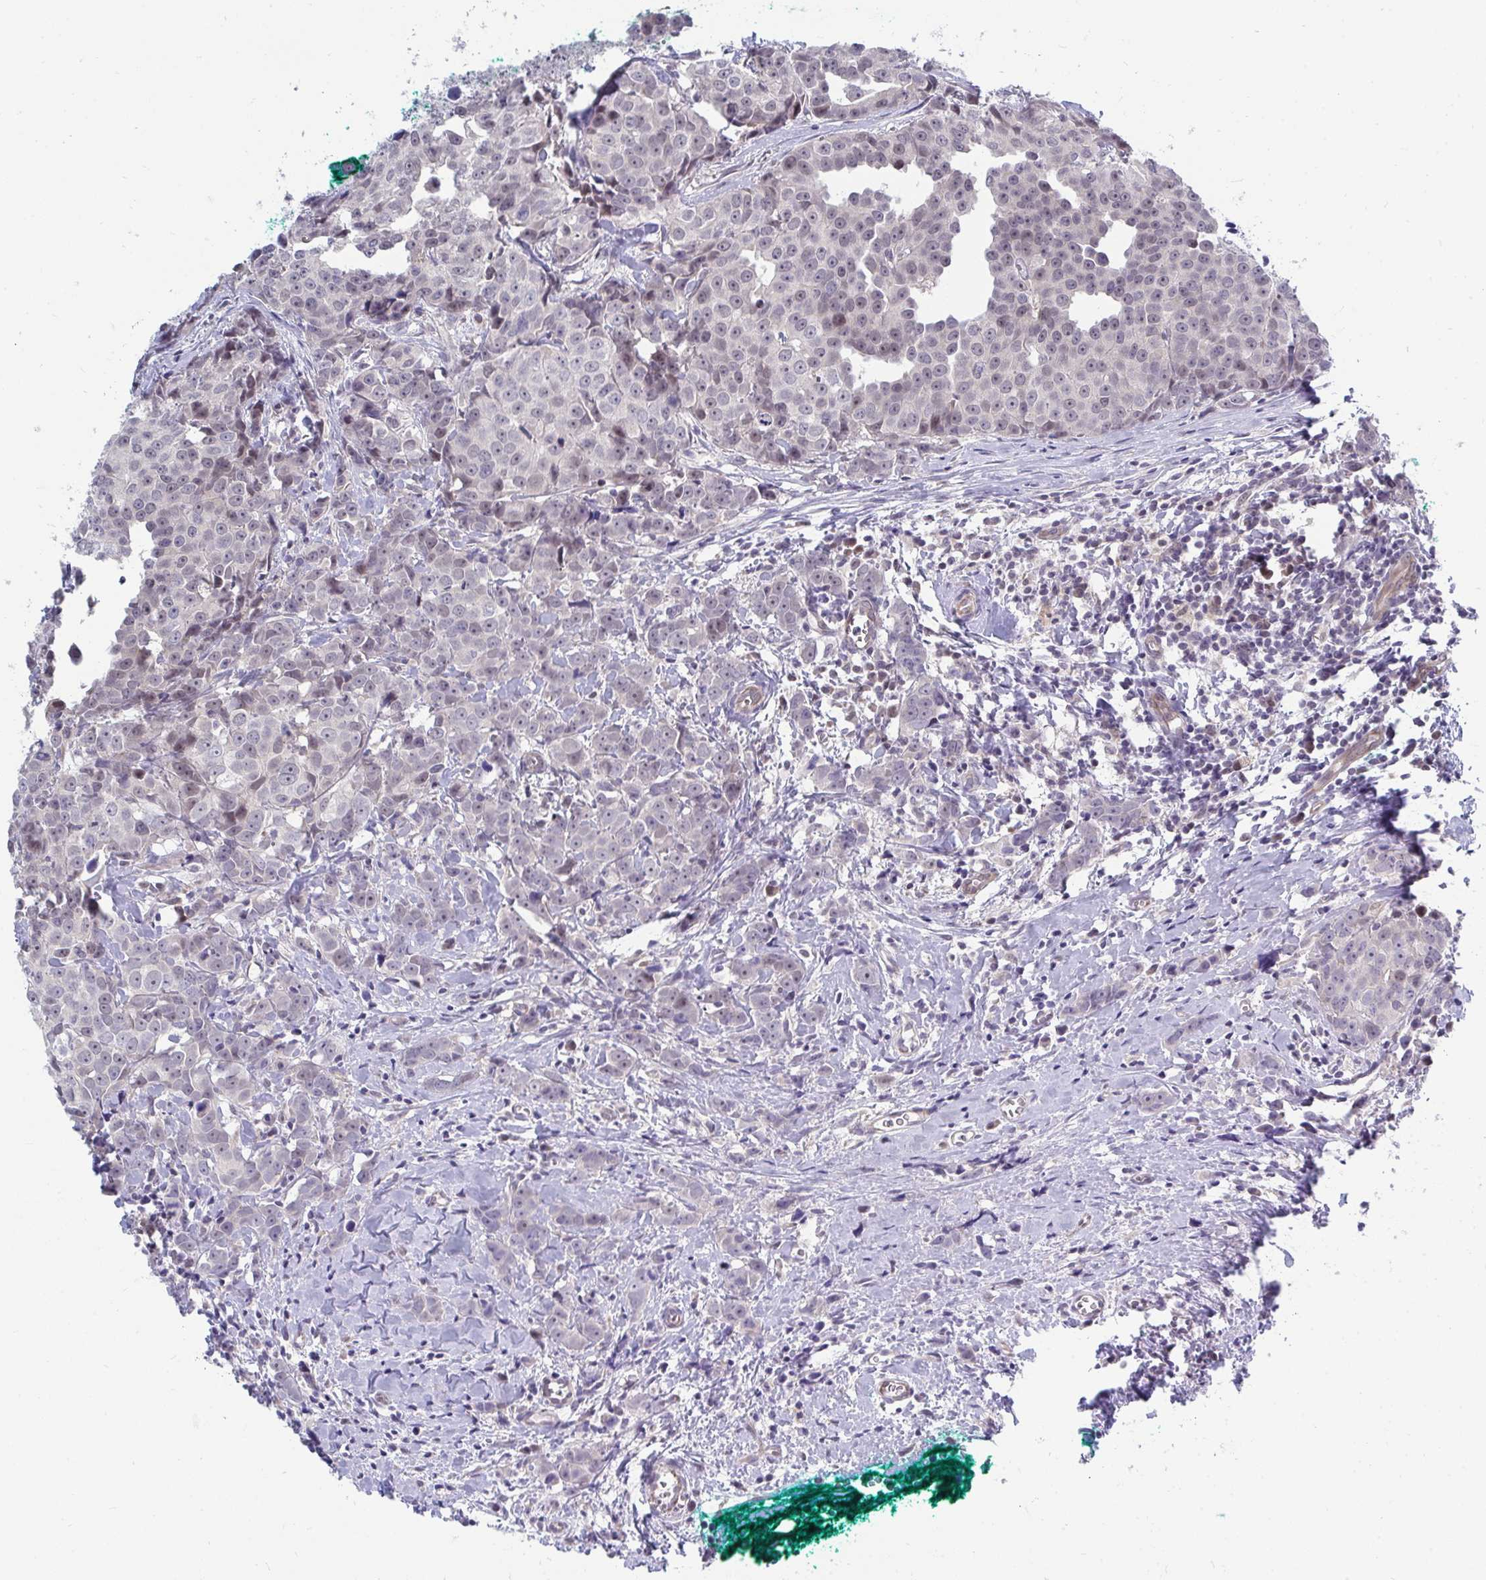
{"staining": {"intensity": "negative", "quantity": "none", "location": "none"}, "tissue": "breast cancer", "cell_type": "Tumor cells", "image_type": "cancer", "snomed": [{"axis": "morphology", "description": "Duct carcinoma"}, {"axis": "topography", "description": "Breast"}], "caption": "Tumor cells are negative for brown protein staining in breast cancer (intraductal carcinoma).", "gene": "MROH8", "patient": {"sex": "female", "age": 80}}